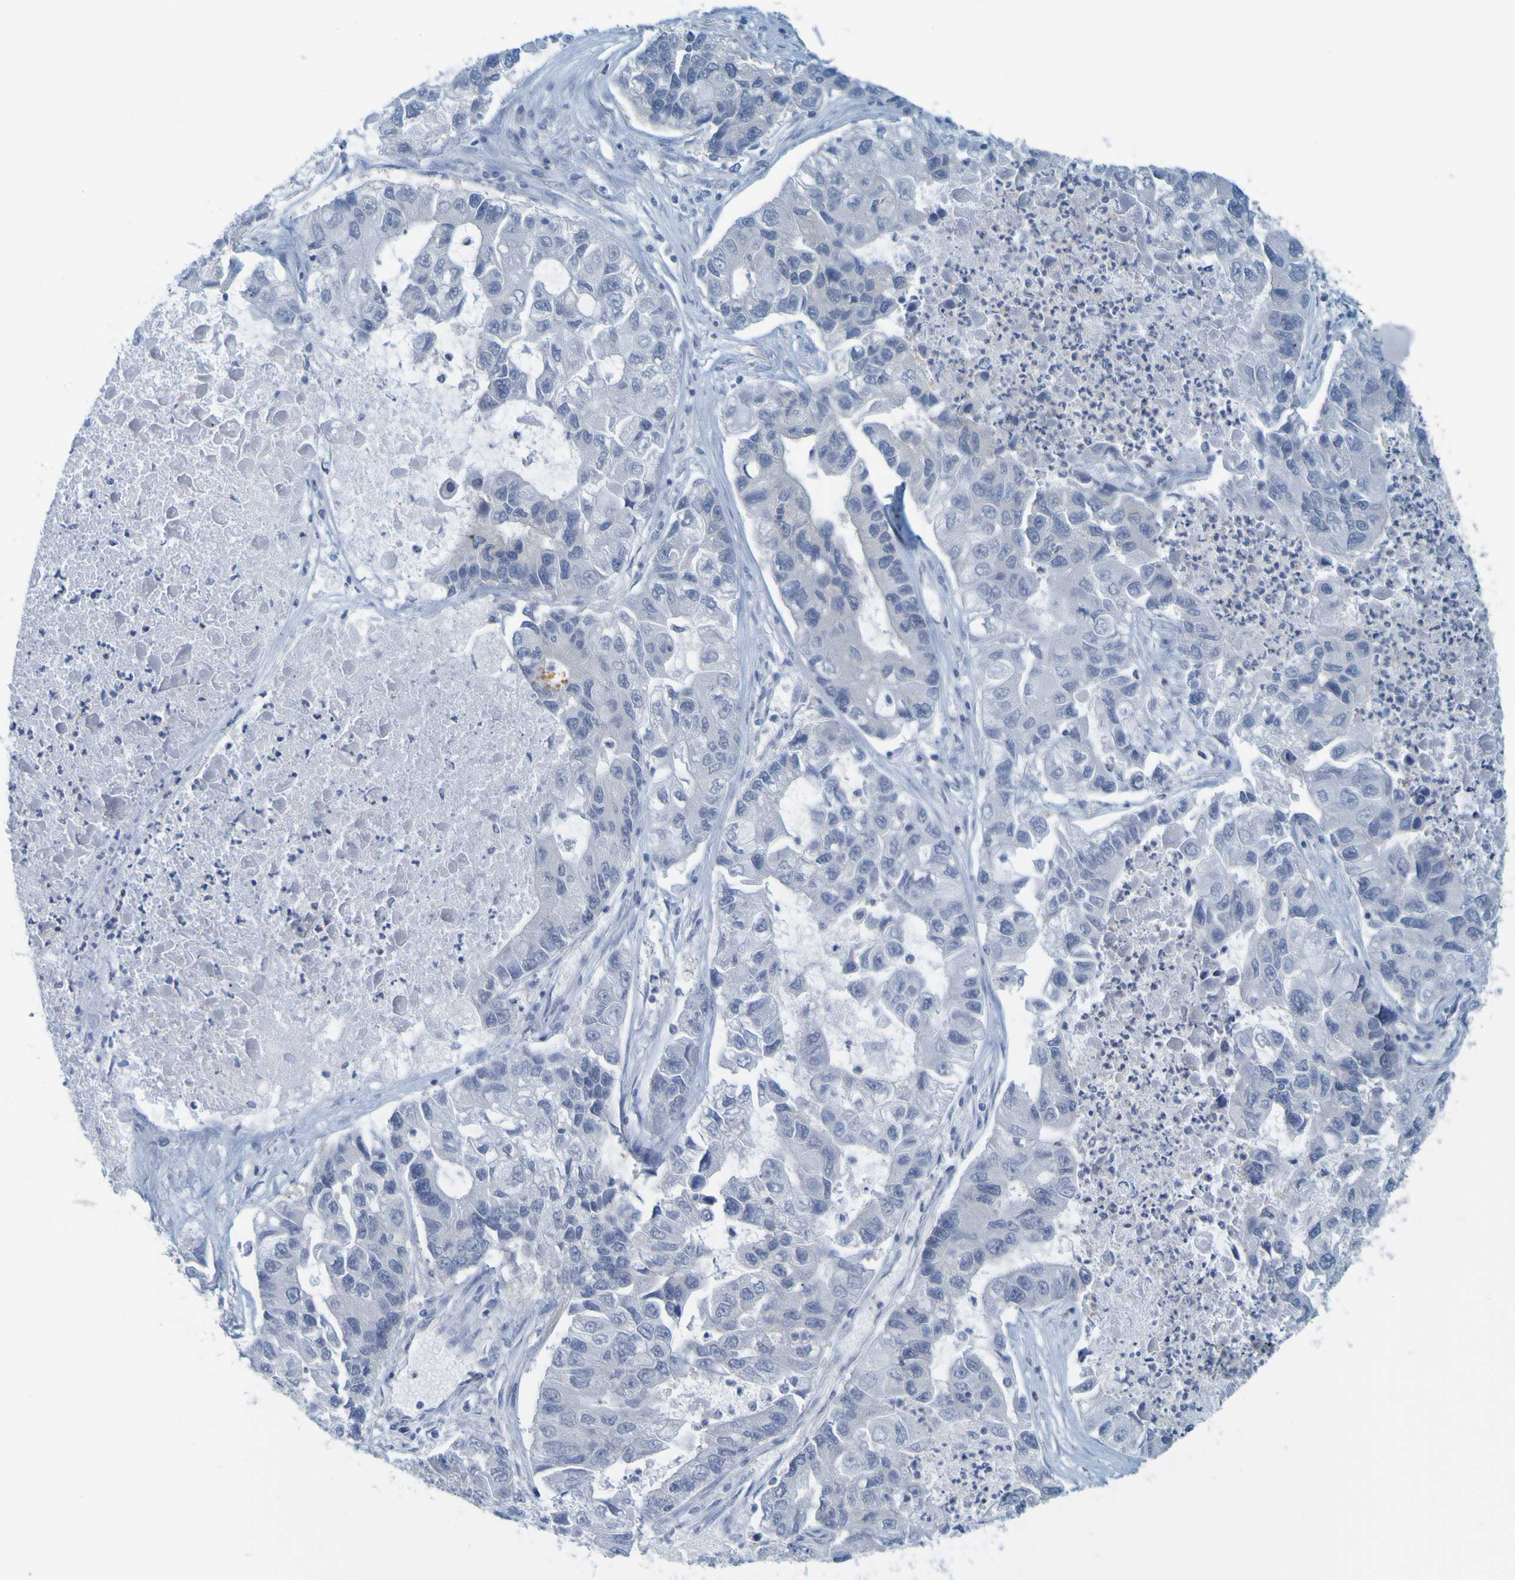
{"staining": {"intensity": "negative", "quantity": "none", "location": "none"}, "tissue": "lung cancer", "cell_type": "Tumor cells", "image_type": "cancer", "snomed": [{"axis": "morphology", "description": "Adenocarcinoma, NOS"}, {"axis": "topography", "description": "Lung"}], "caption": "Lung adenocarcinoma stained for a protein using IHC displays no staining tumor cells.", "gene": "APPL1", "patient": {"sex": "female", "age": 51}}